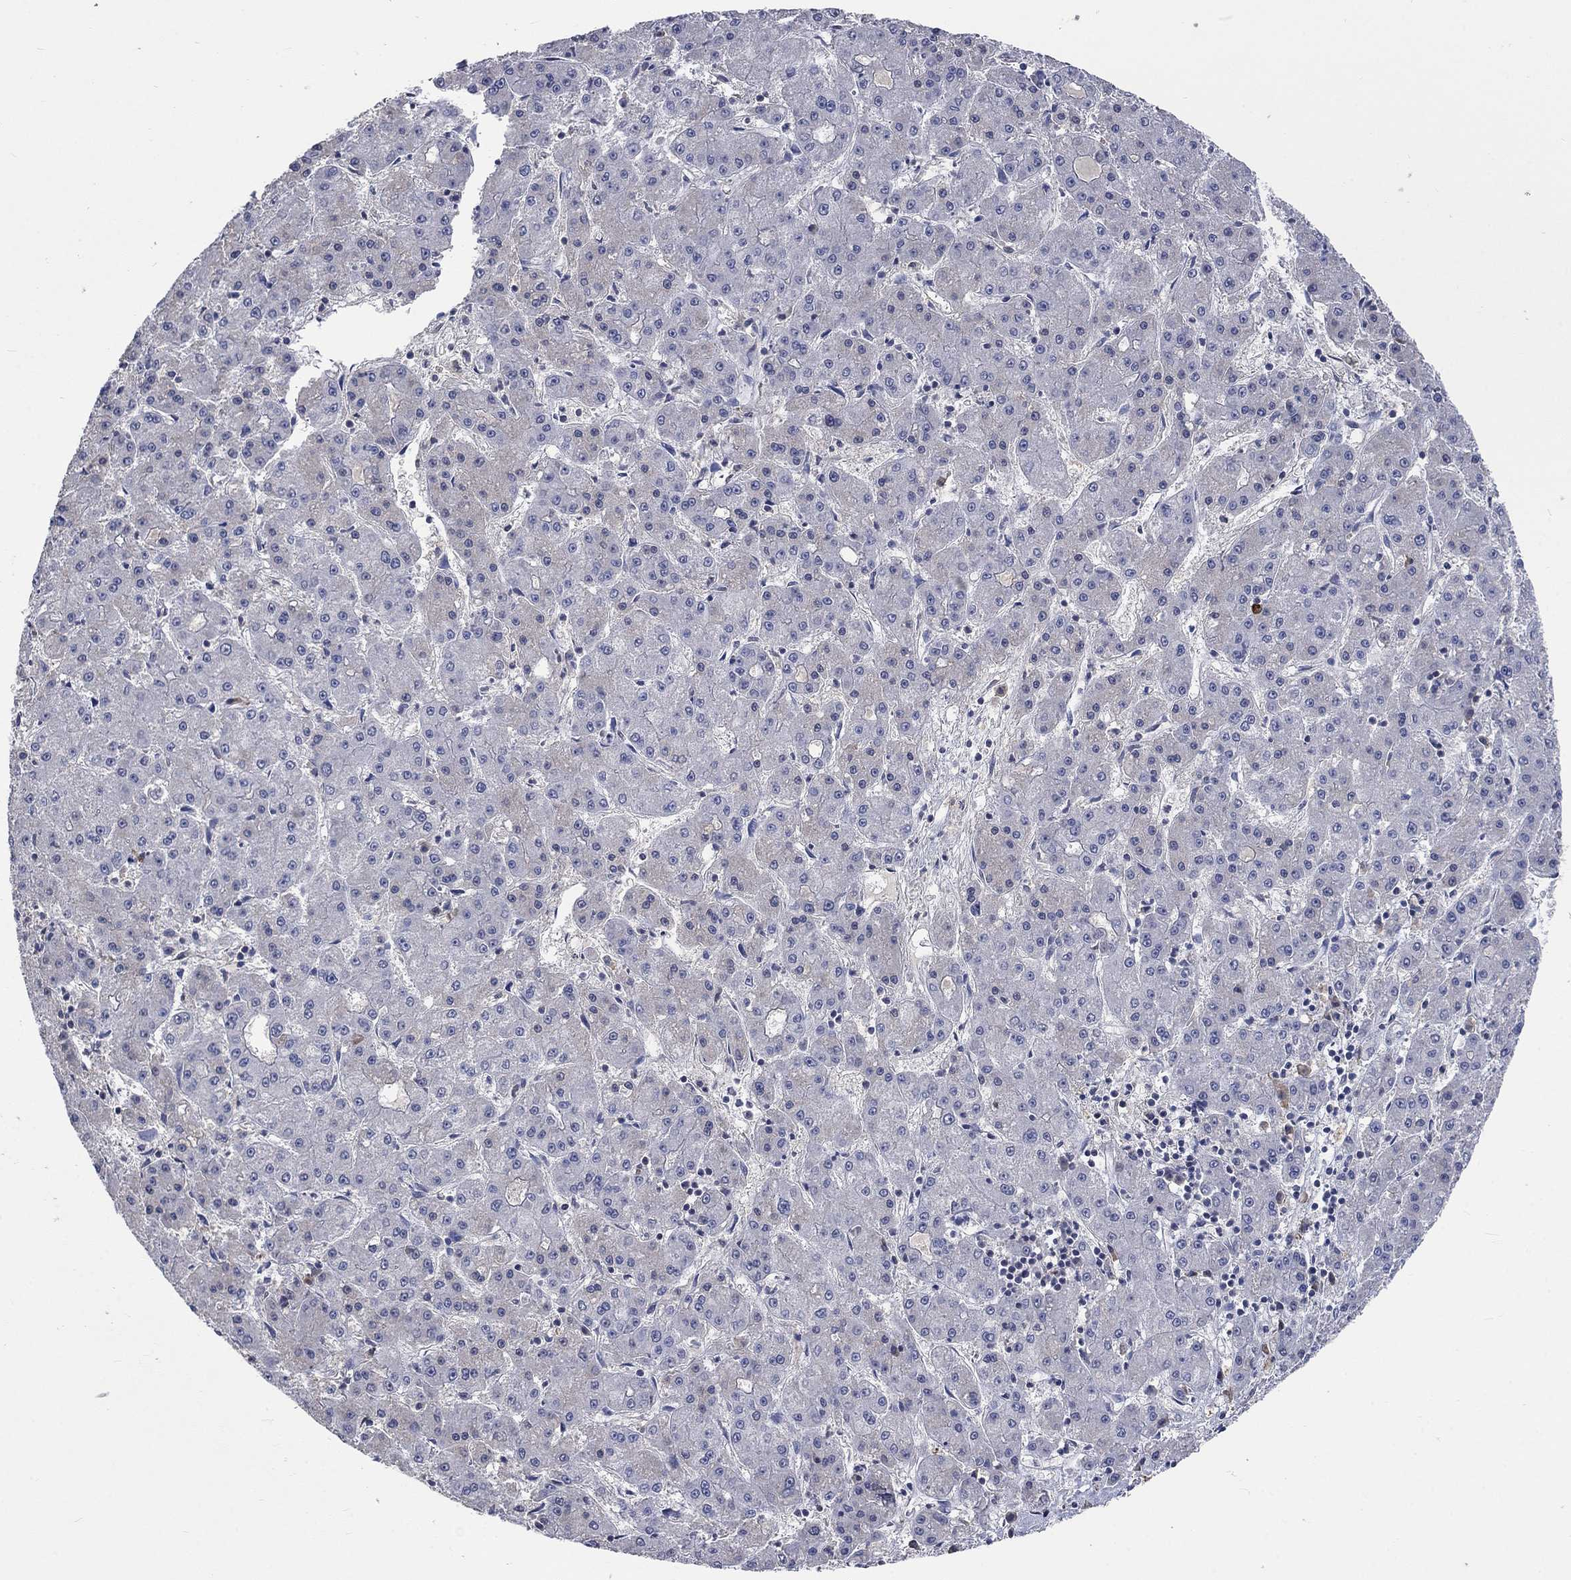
{"staining": {"intensity": "negative", "quantity": "none", "location": "none"}, "tissue": "liver cancer", "cell_type": "Tumor cells", "image_type": "cancer", "snomed": [{"axis": "morphology", "description": "Carcinoma, Hepatocellular, NOS"}, {"axis": "topography", "description": "Liver"}], "caption": "Immunohistochemistry of hepatocellular carcinoma (liver) demonstrates no expression in tumor cells.", "gene": "ZBTB18", "patient": {"sex": "male", "age": 73}}